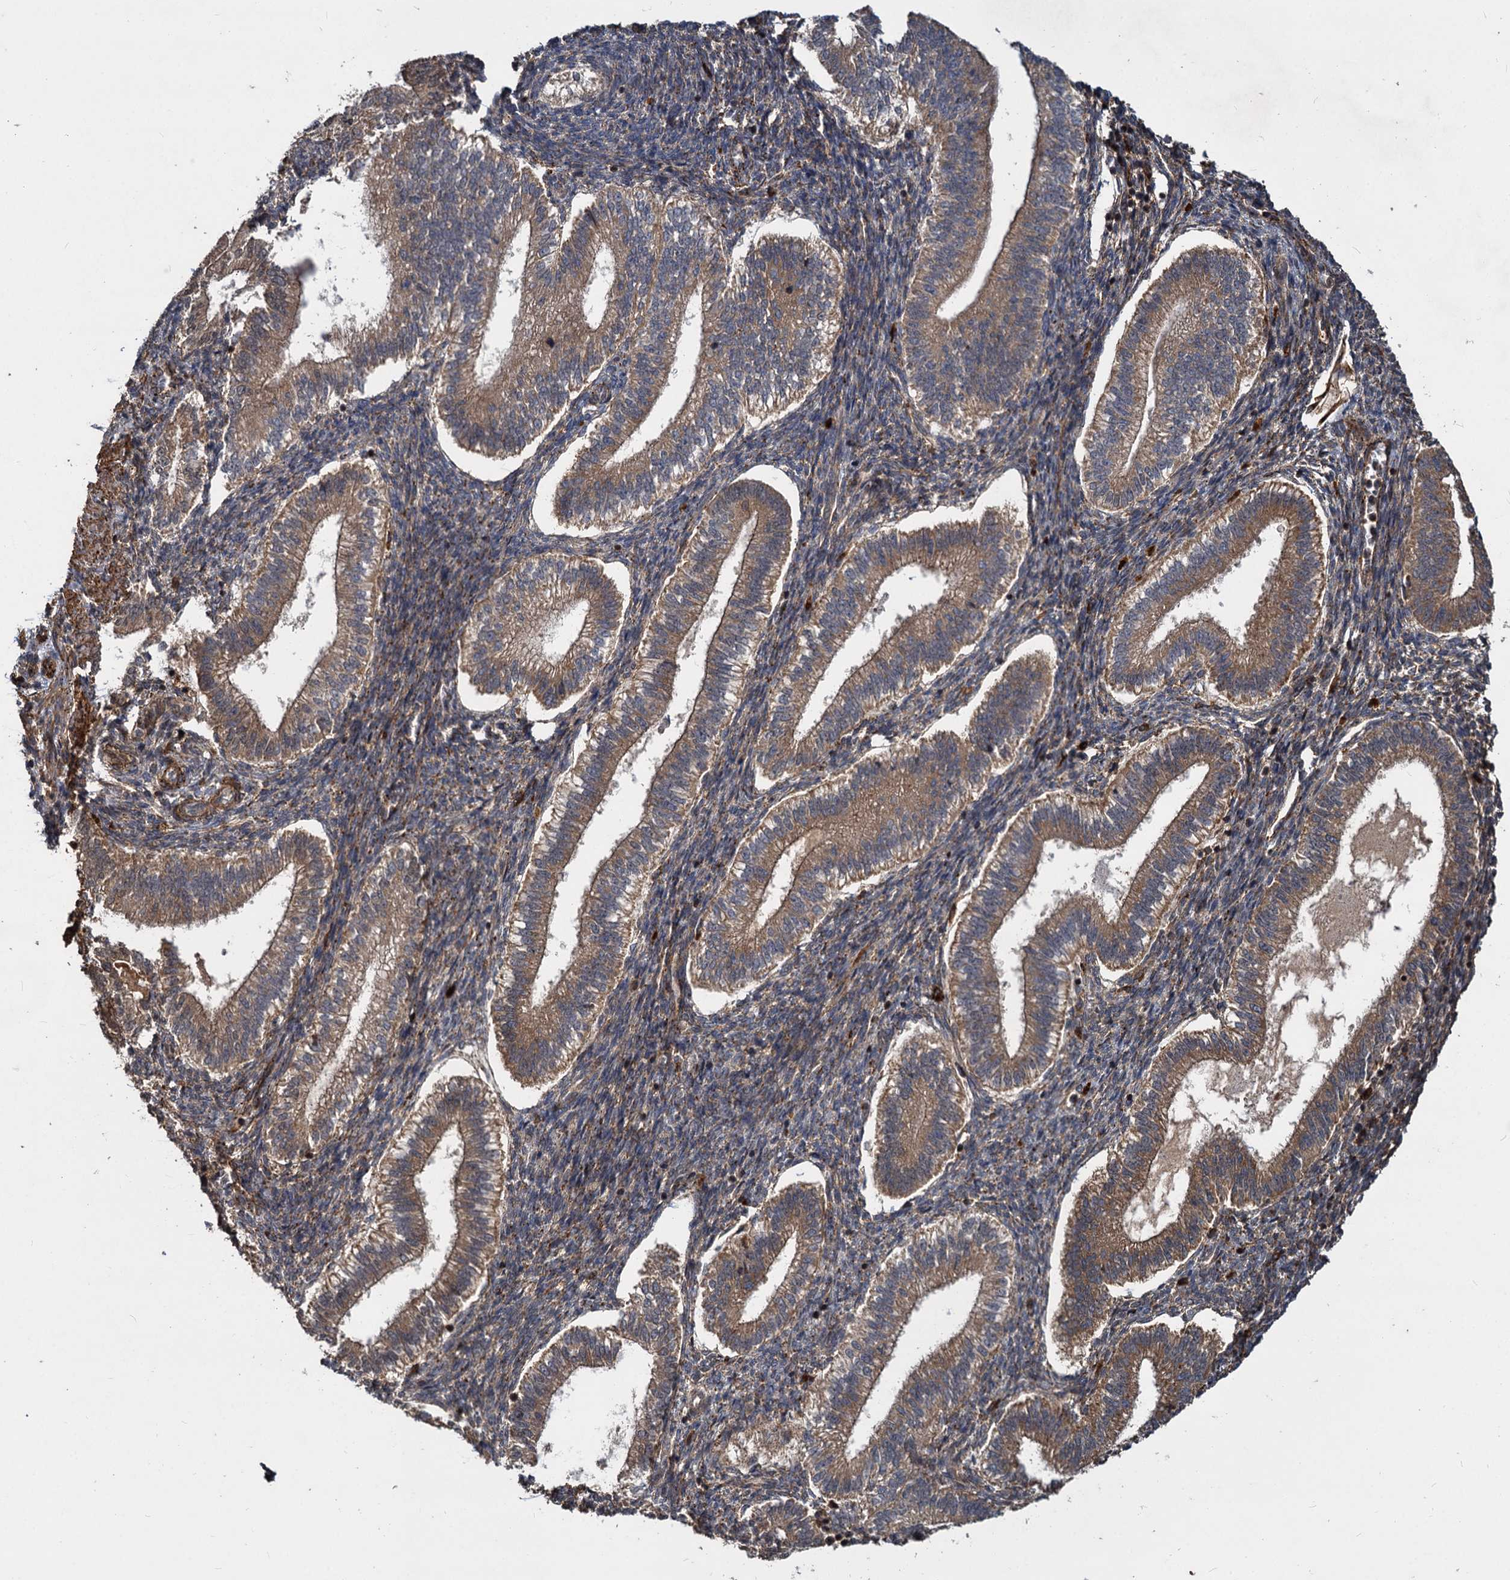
{"staining": {"intensity": "weak", "quantity": "25%-75%", "location": "cytoplasmic/membranous"}, "tissue": "endometrium", "cell_type": "Cells in endometrial stroma", "image_type": "normal", "snomed": [{"axis": "morphology", "description": "Normal tissue, NOS"}, {"axis": "topography", "description": "Endometrium"}], "caption": "IHC histopathology image of normal endometrium stained for a protein (brown), which demonstrates low levels of weak cytoplasmic/membranous expression in approximately 25%-75% of cells in endometrial stroma.", "gene": "TRIM23", "patient": {"sex": "female", "age": 25}}